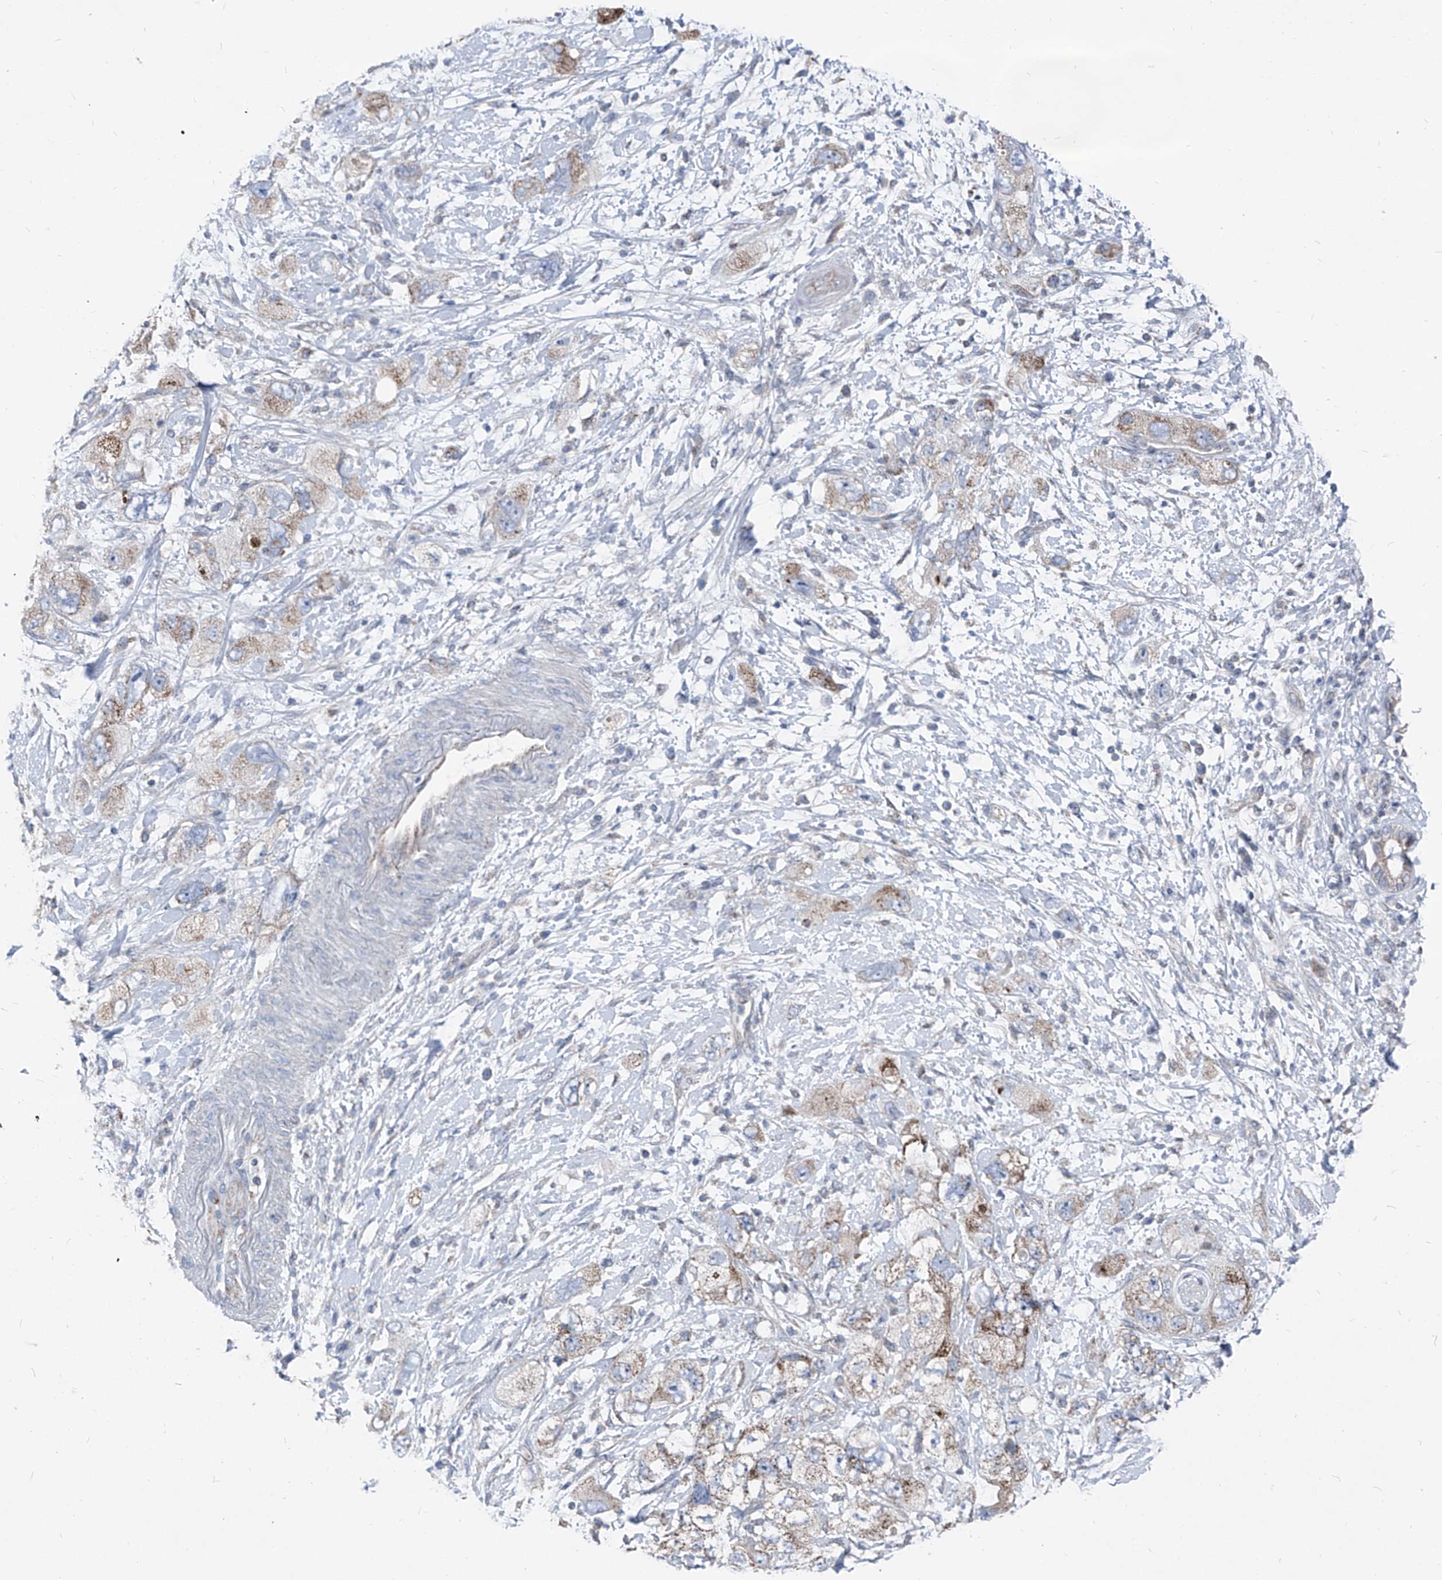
{"staining": {"intensity": "weak", "quantity": "25%-75%", "location": "cytoplasmic/membranous"}, "tissue": "pancreatic cancer", "cell_type": "Tumor cells", "image_type": "cancer", "snomed": [{"axis": "morphology", "description": "Adenocarcinoma, NOS"}, {"axis": "topography", "description": "Pancreas"}], "caption": "Immunohistochemical staining of human pancreatic cancer (adenocarcinoma) demonstrates low levels of weak cytoplasmic/membranous protein expression in approximately 25%-75% of tumor cells.", "gene": "AGPS", "patient": {"sex": "female", "age": 73}}